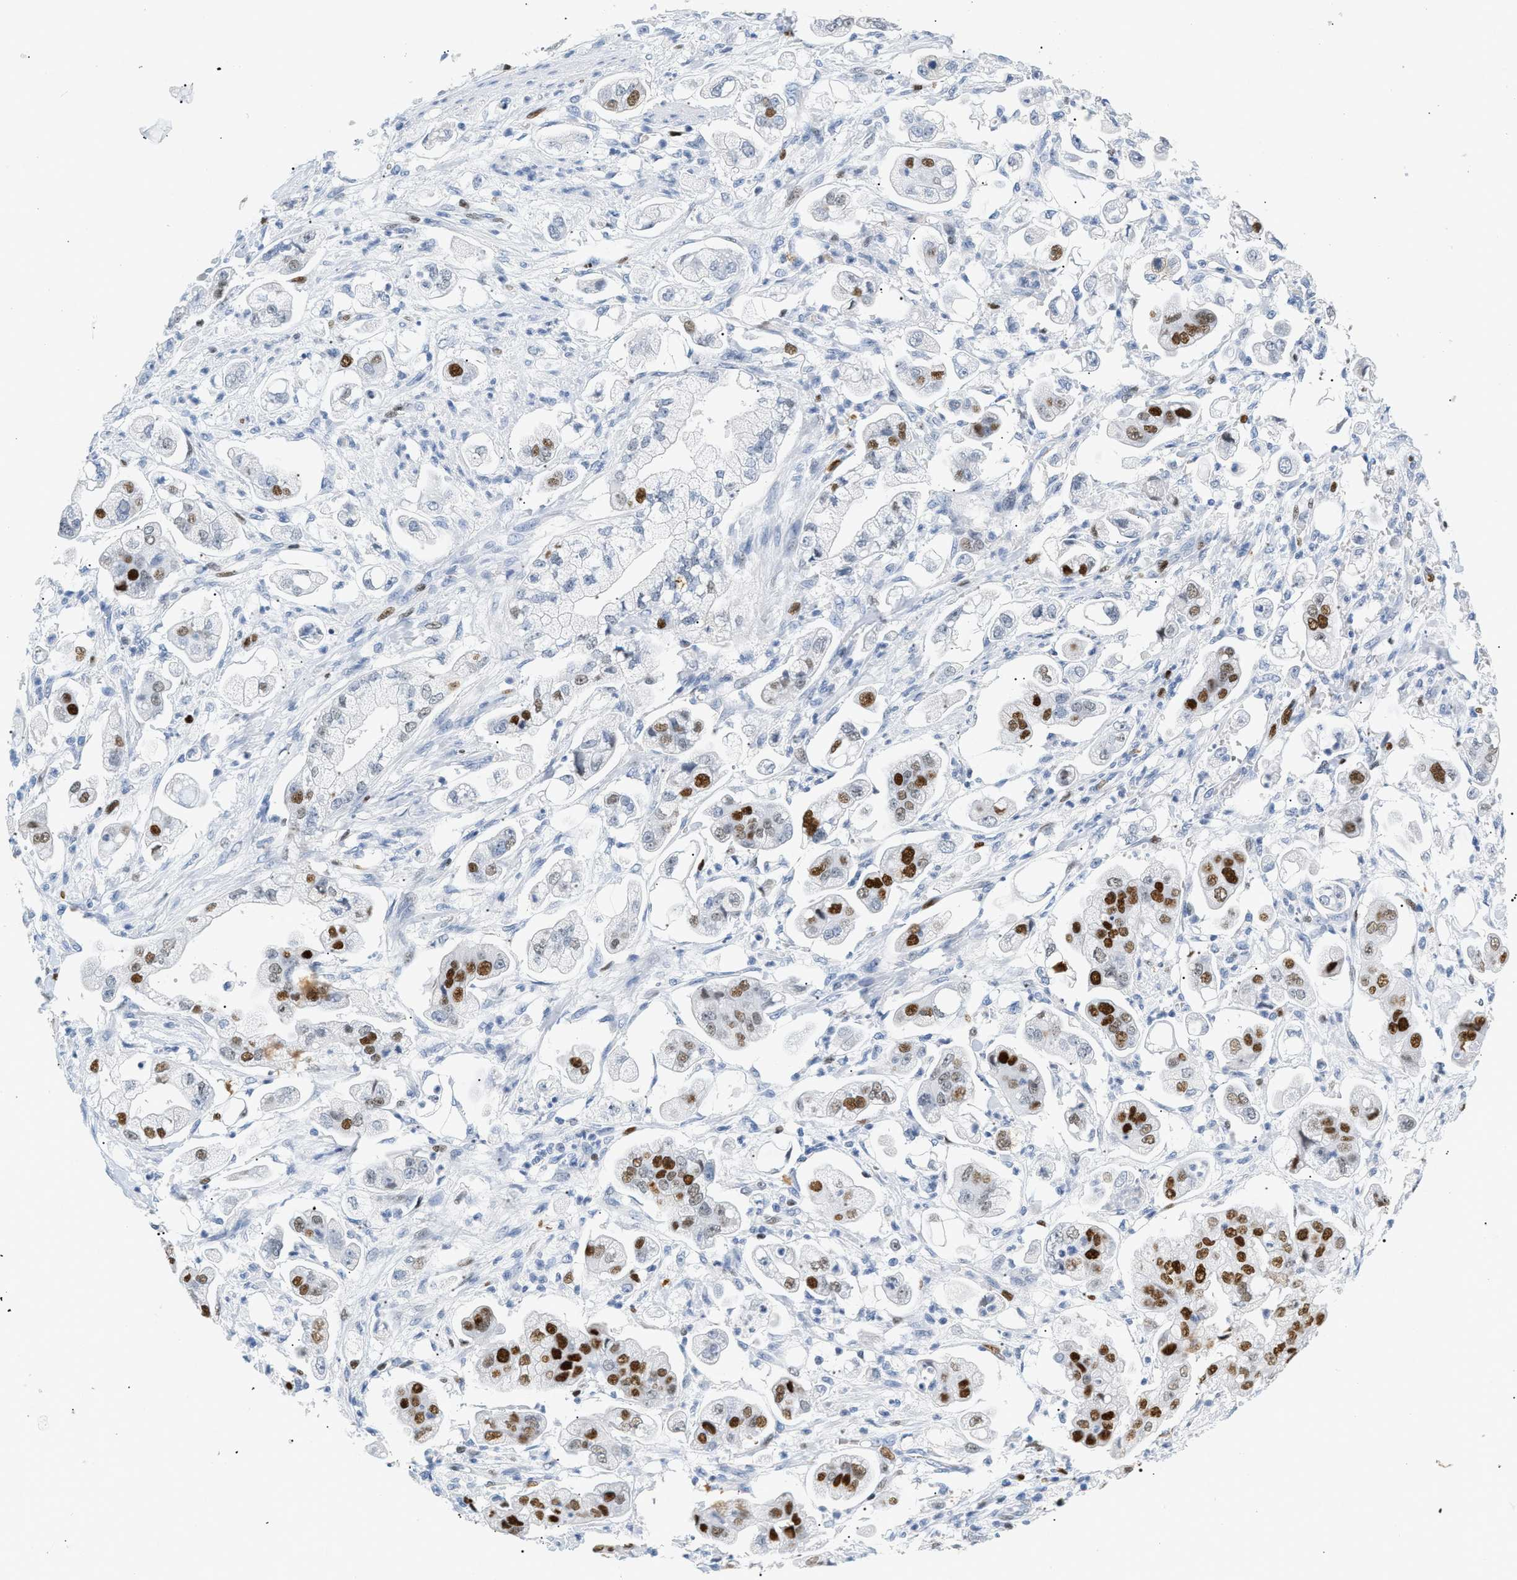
{"staining": {"intensity": "strong", "quantity": "25%-75%", "location": "nuclear"}, "tissue": "stomach cancer", "cell_type": "Tumor cells", "image_type": "cancer", "snomed": [{"axis": "morphology", "description": "Adenocarcinoma, NOS"}, {"axis": "topography", "description": "Stomach"}], "caption": "An image showing strong nuclear expression in about 25%-75% of tumor cells in stomach adenocarcinoma, as visualized by brown immunohistochemical staining.", "gene": "MCM7", "patient": {"sex": "male", "age": 62}}